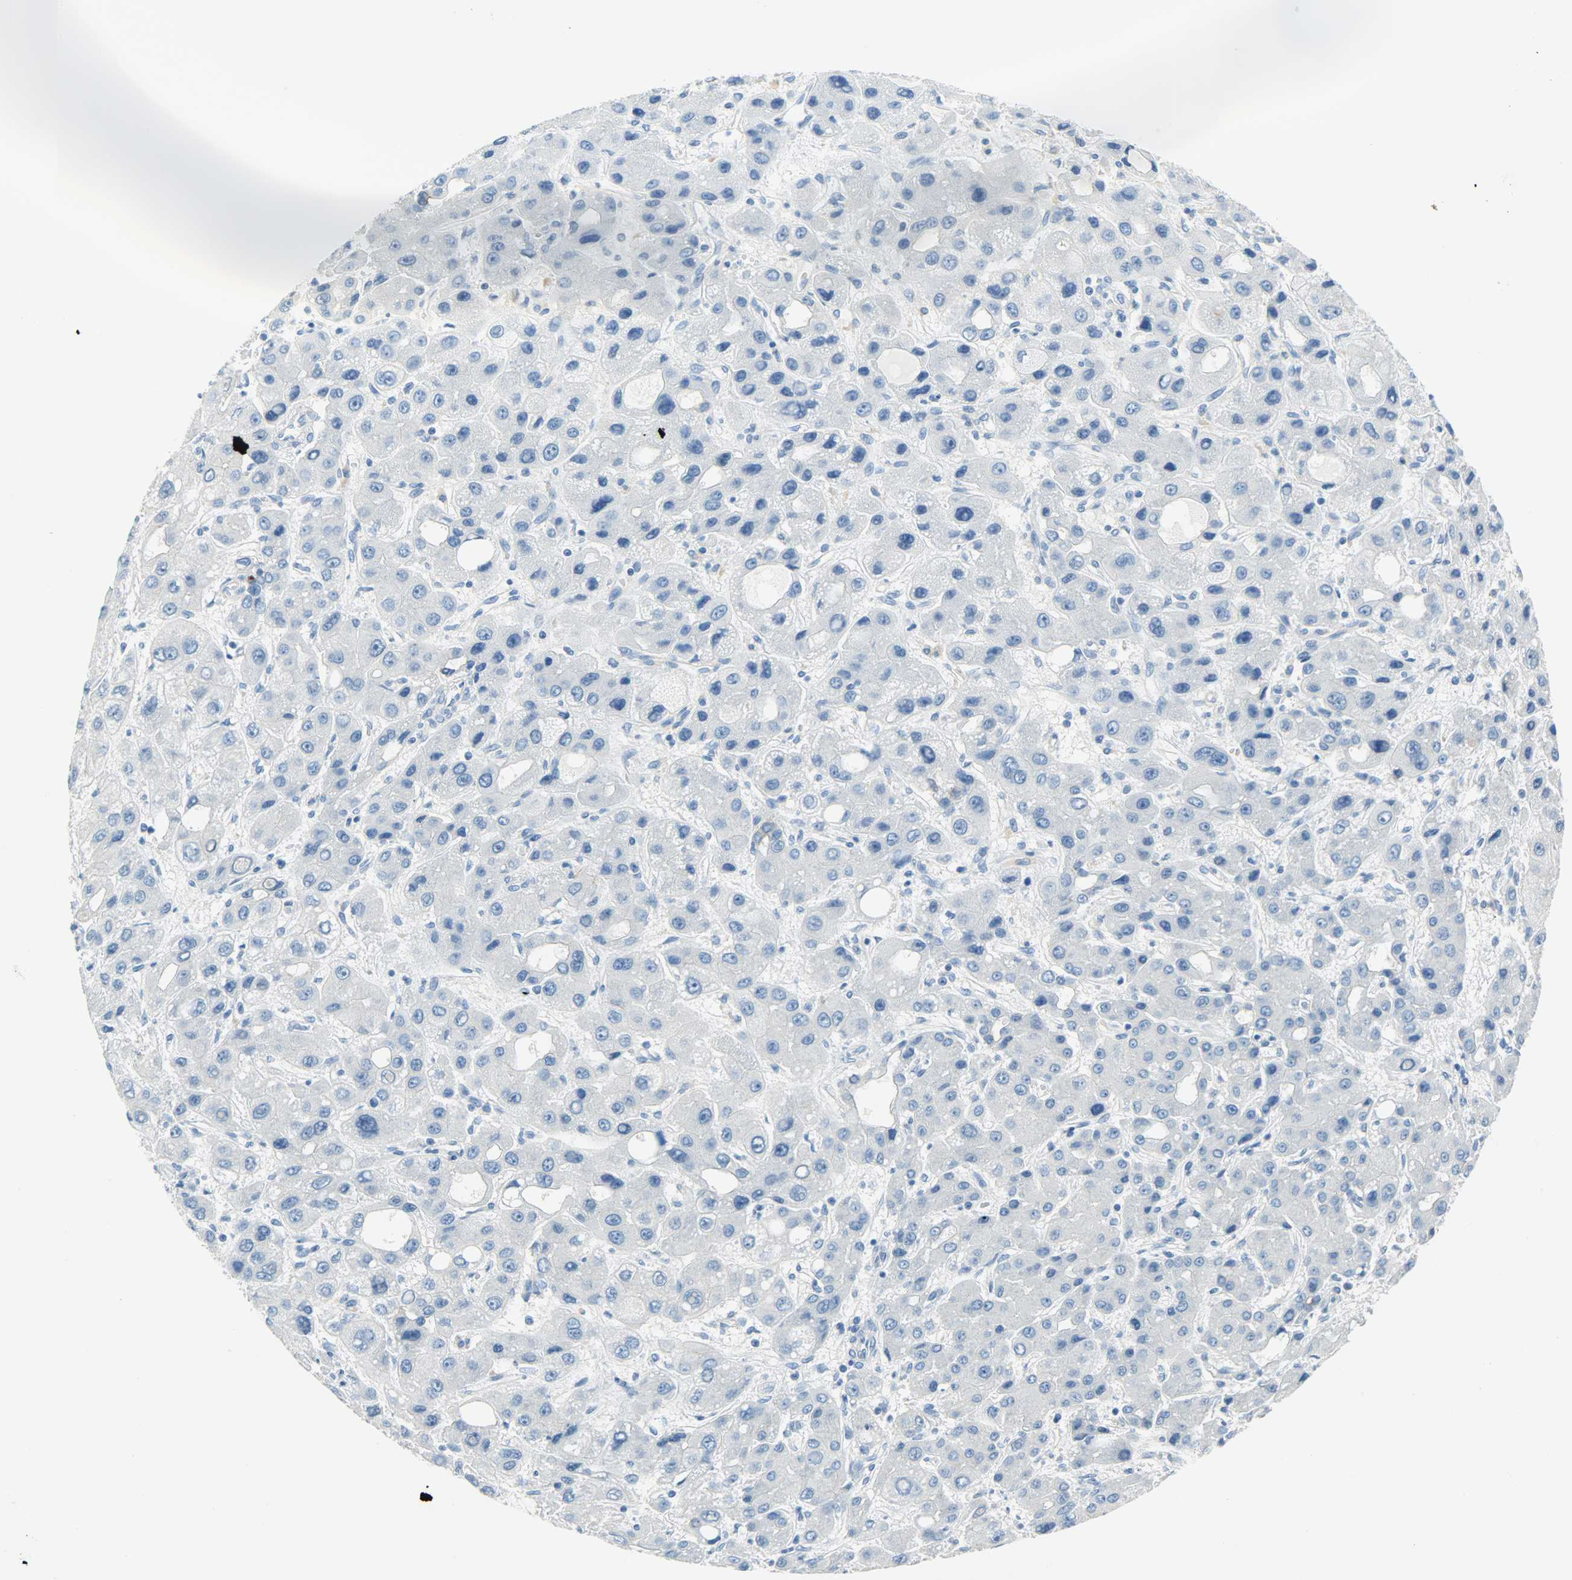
{"staining": {"intensity": "negative", "quantity": "none", "location": "none"}, "tissue": "liver cancer", "cell_type": "Tumor cells", "image_type": "cancer", "snomed": [{"axis": "morphology", "description": "Carcinoma, Hepatocellular, NOS"}, {"axis": "topography", "description": "Liver"}], "caption": "Tumor cells are negative for brown protein staining in hepatocellular carcinoma (liver).", "gene": "PROM1", "patient": {"sex": "male", "age": 55}}